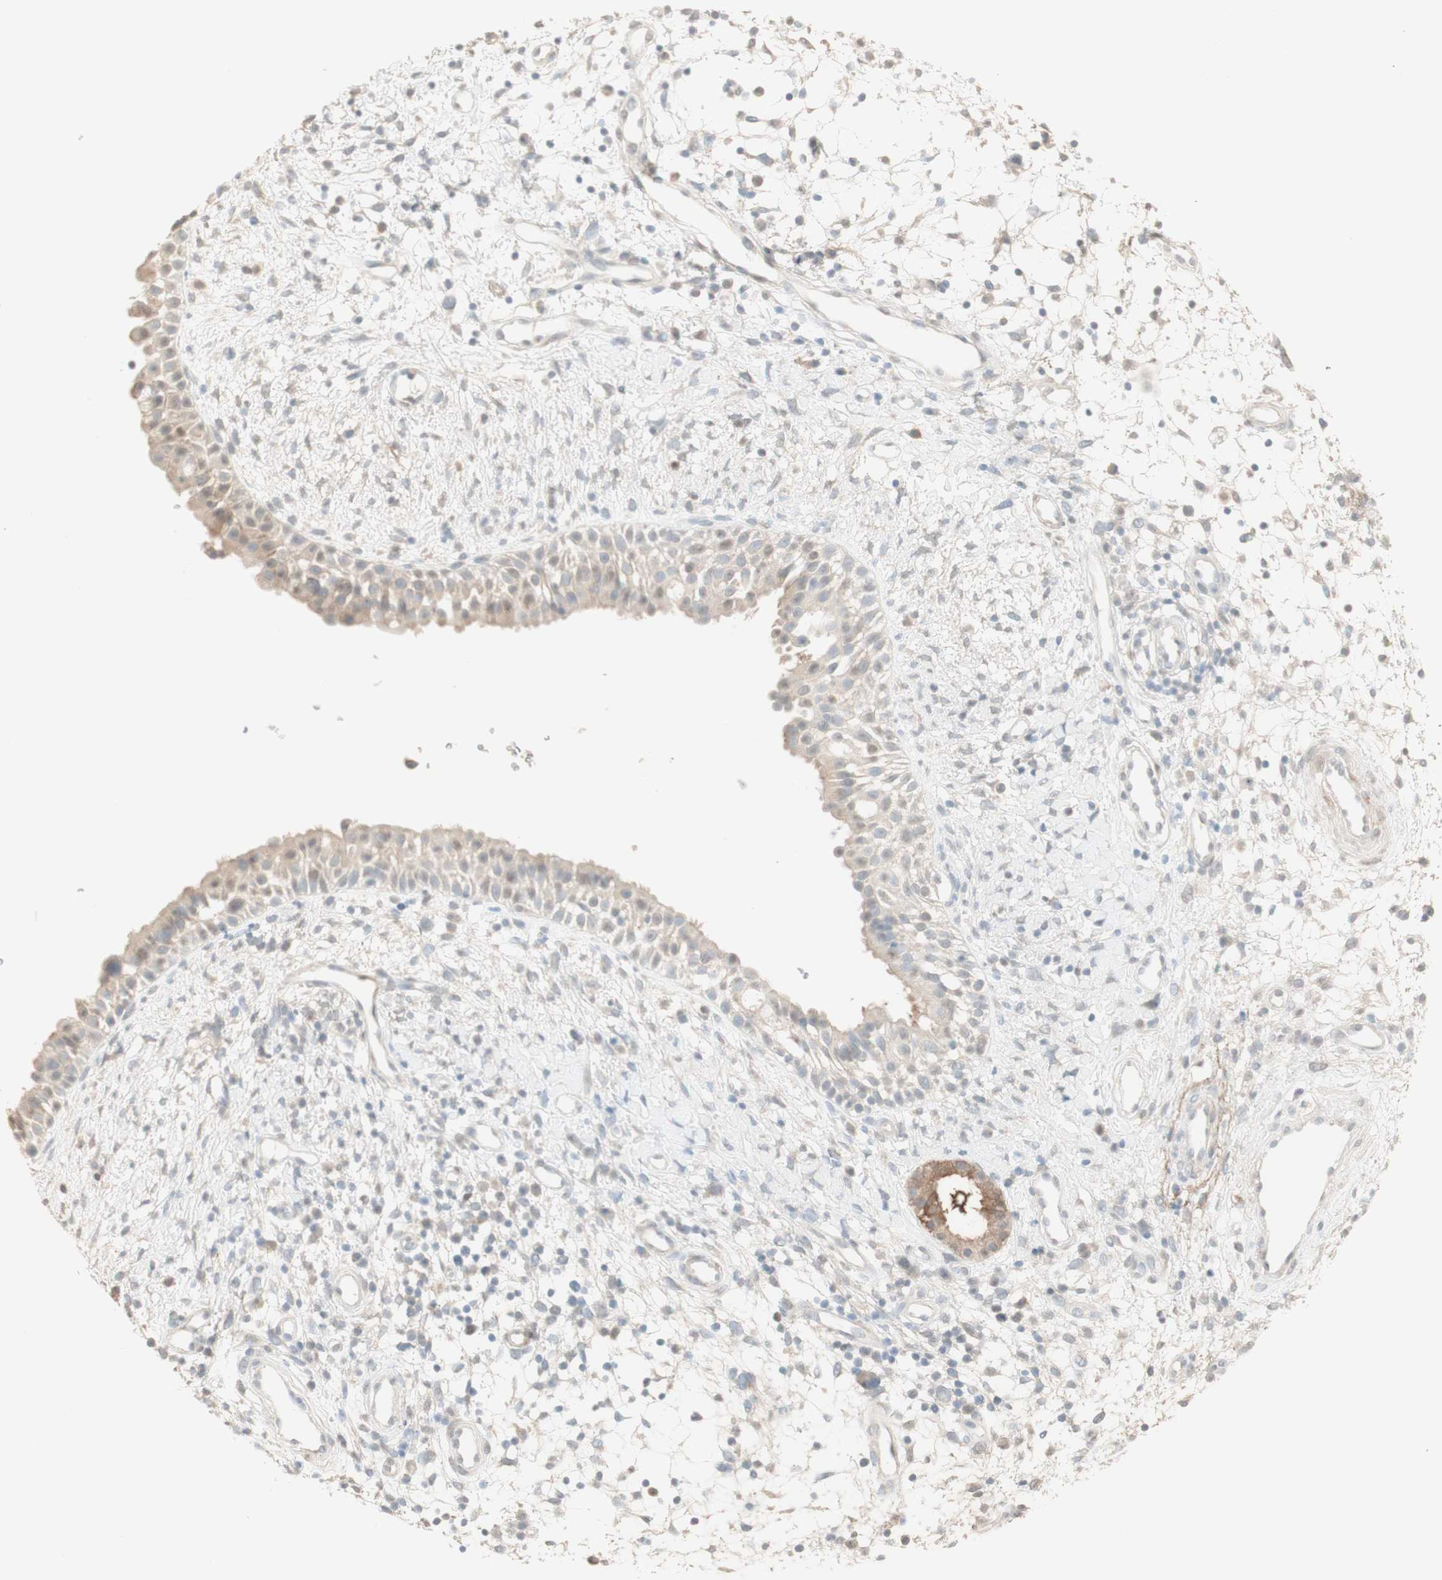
{"staining": {"intensity": "moderate", "quantity": "25%-75%", "location": "cytoplasmic/membranous"}, "tissue": "nasopharynx", "cell_type": "Respiratory epithelial cells", "image_type": "normal", "snomed": [{"axis": "morphology", "description": "Normal tissue, NOS"}, {"axis": "topography", "description": "Nasopharynx"}], "caption": "Moderate cytoplasmic/membranous positivity is present in about 25%-75% of respiratory epithelial cells in normal nasopharynx. The staining was performed using DAB (3,3'-diaminobenzidine), with brown indicating positive protein expression. Nuclei are stained blue with hematoxylin.", "gene": "MUC3A", "patient": {"sex": "male", "age": 22}}